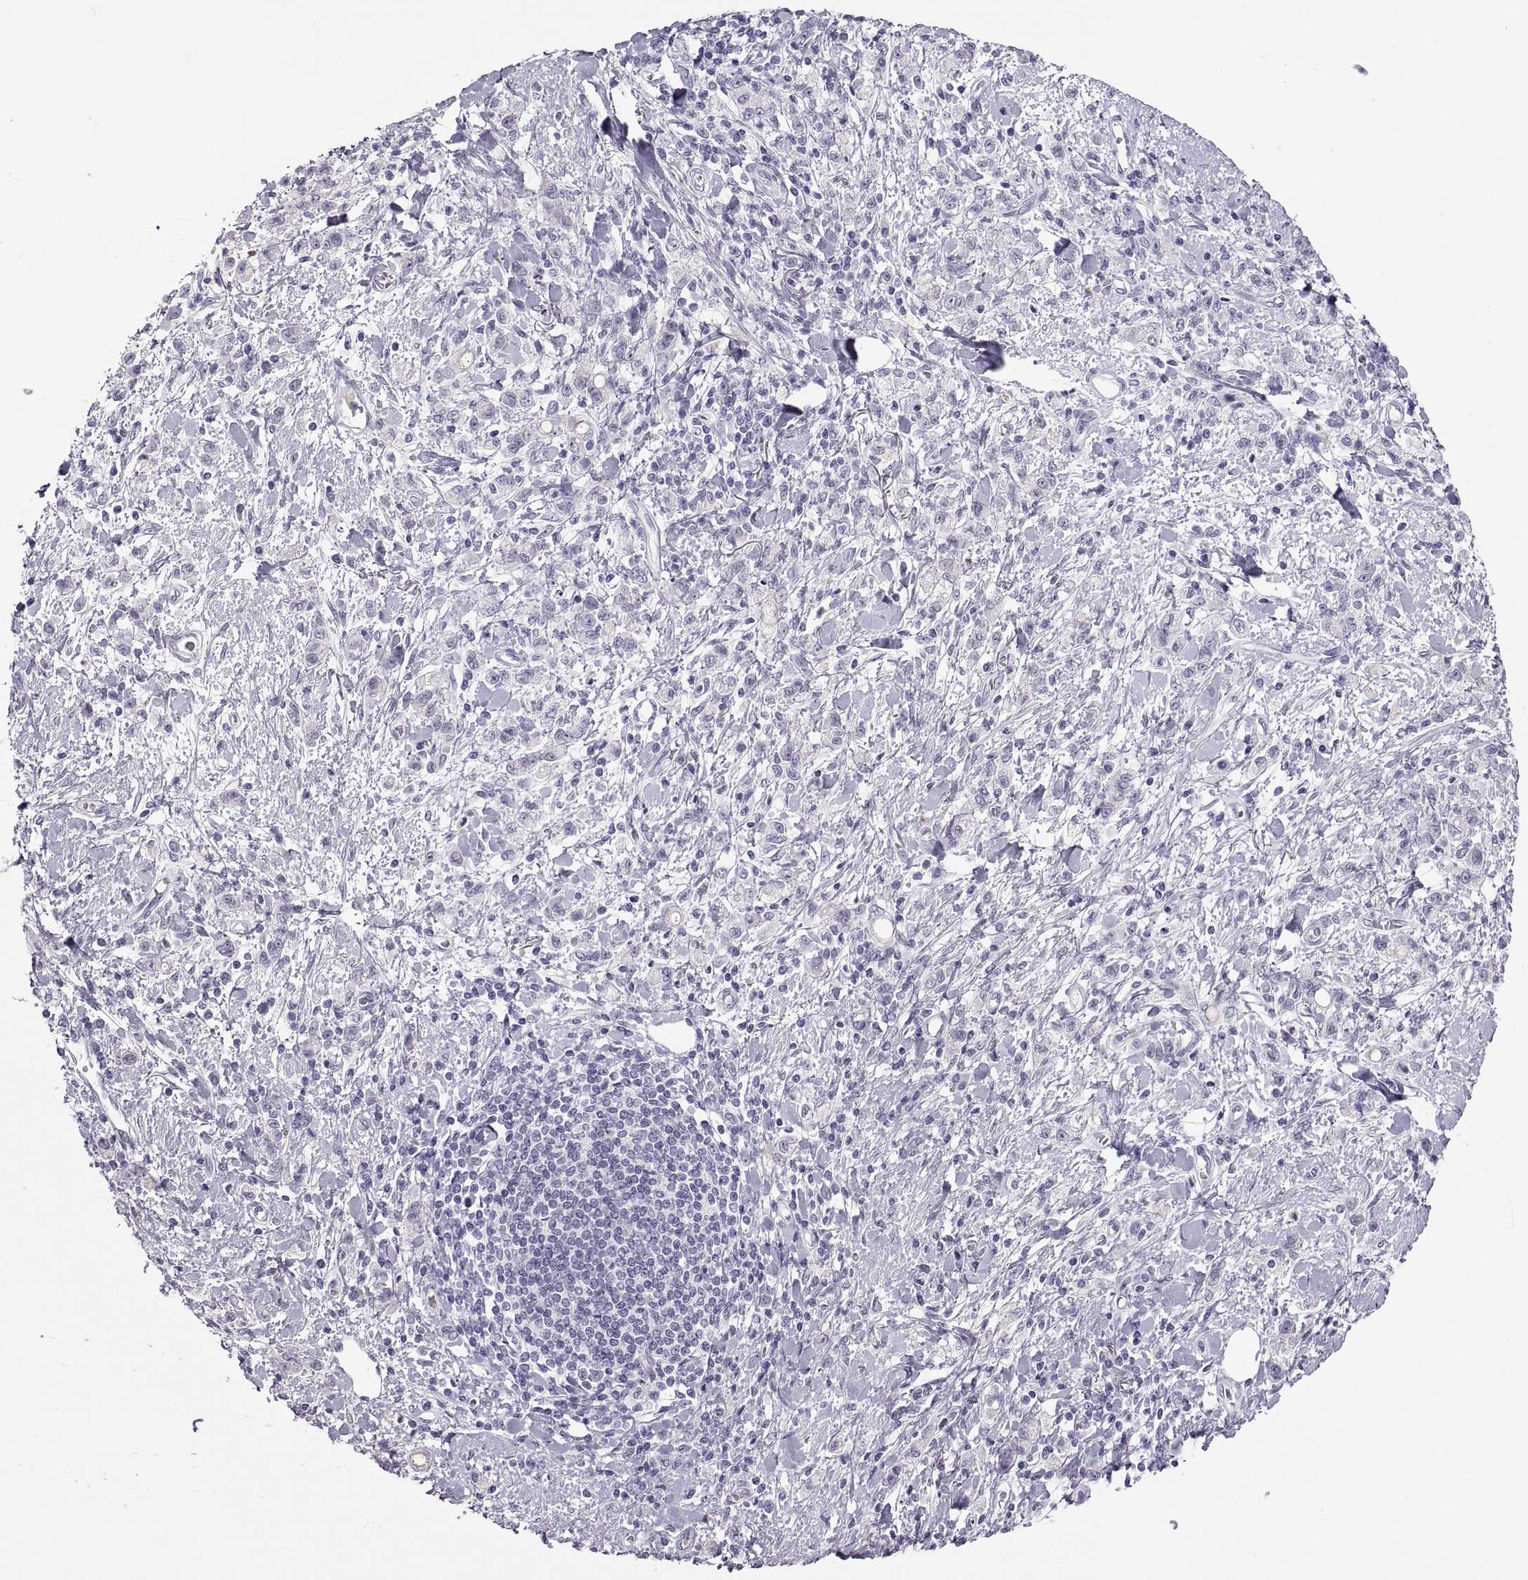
{"staining": {"intensity": "negative", "quantity": "none", "location": "none"}, "tissue": "stomach cancer", "cell_type": "Tumor cells", "image_type": "cancer", "snomed": [{"axis": "morphology", "description": "Adenocarcinoma, NOS"}, {"axis": "topography", "description": "Stomach"}], "caption": "Immunohistochemistry histopathology image of human stomach cancer stained for a protein (brown), which demonstrates no staining in tumor cells.", "gene": "C3orf22", "patient": {"sex": "male", "age": 77}}